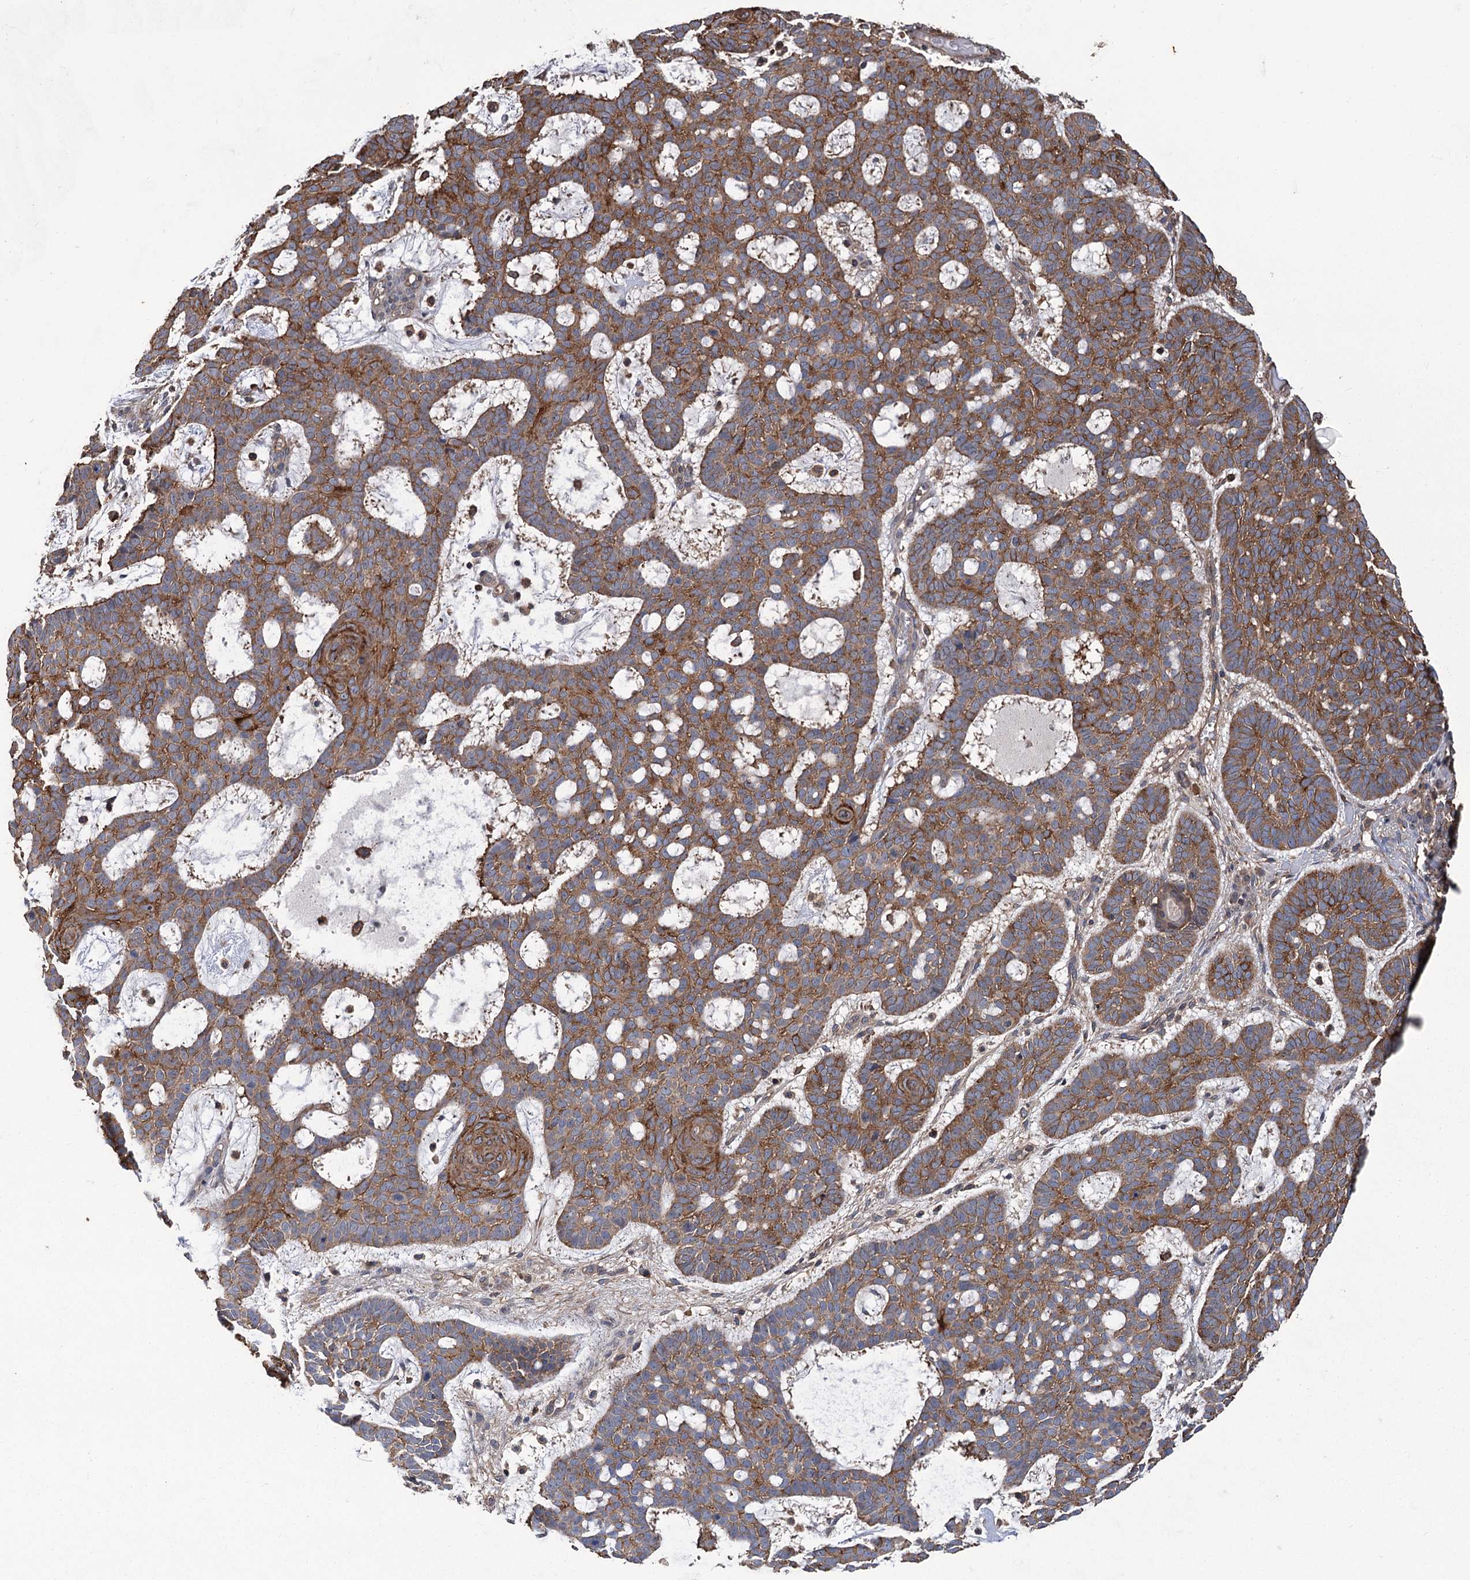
{"staining": {"intensity": "moderate", "quantity": ">75%", "location": "cytoplasmic/membranous"}, "tissue": "skin cancer", "cell_type": "Tumor cells", "image_type": "cancer", "snomed": [{"axis": "morphology", "description": "Basal cell carcinoma"}, {"axis": "topography", "description": "Skin"}], "caption": "IHC micrograph of neoplastic tissue: basal cell carcinoma (skin) stained using IHC reveals medium levels of moderate protein expression localized specifically in the cytoplasmic/membranous of tumor cells, appearing as a cytoplasmic/membranous brown color.", "gene": "DPP3", "patient": {"sex": "male", "age": 85}}